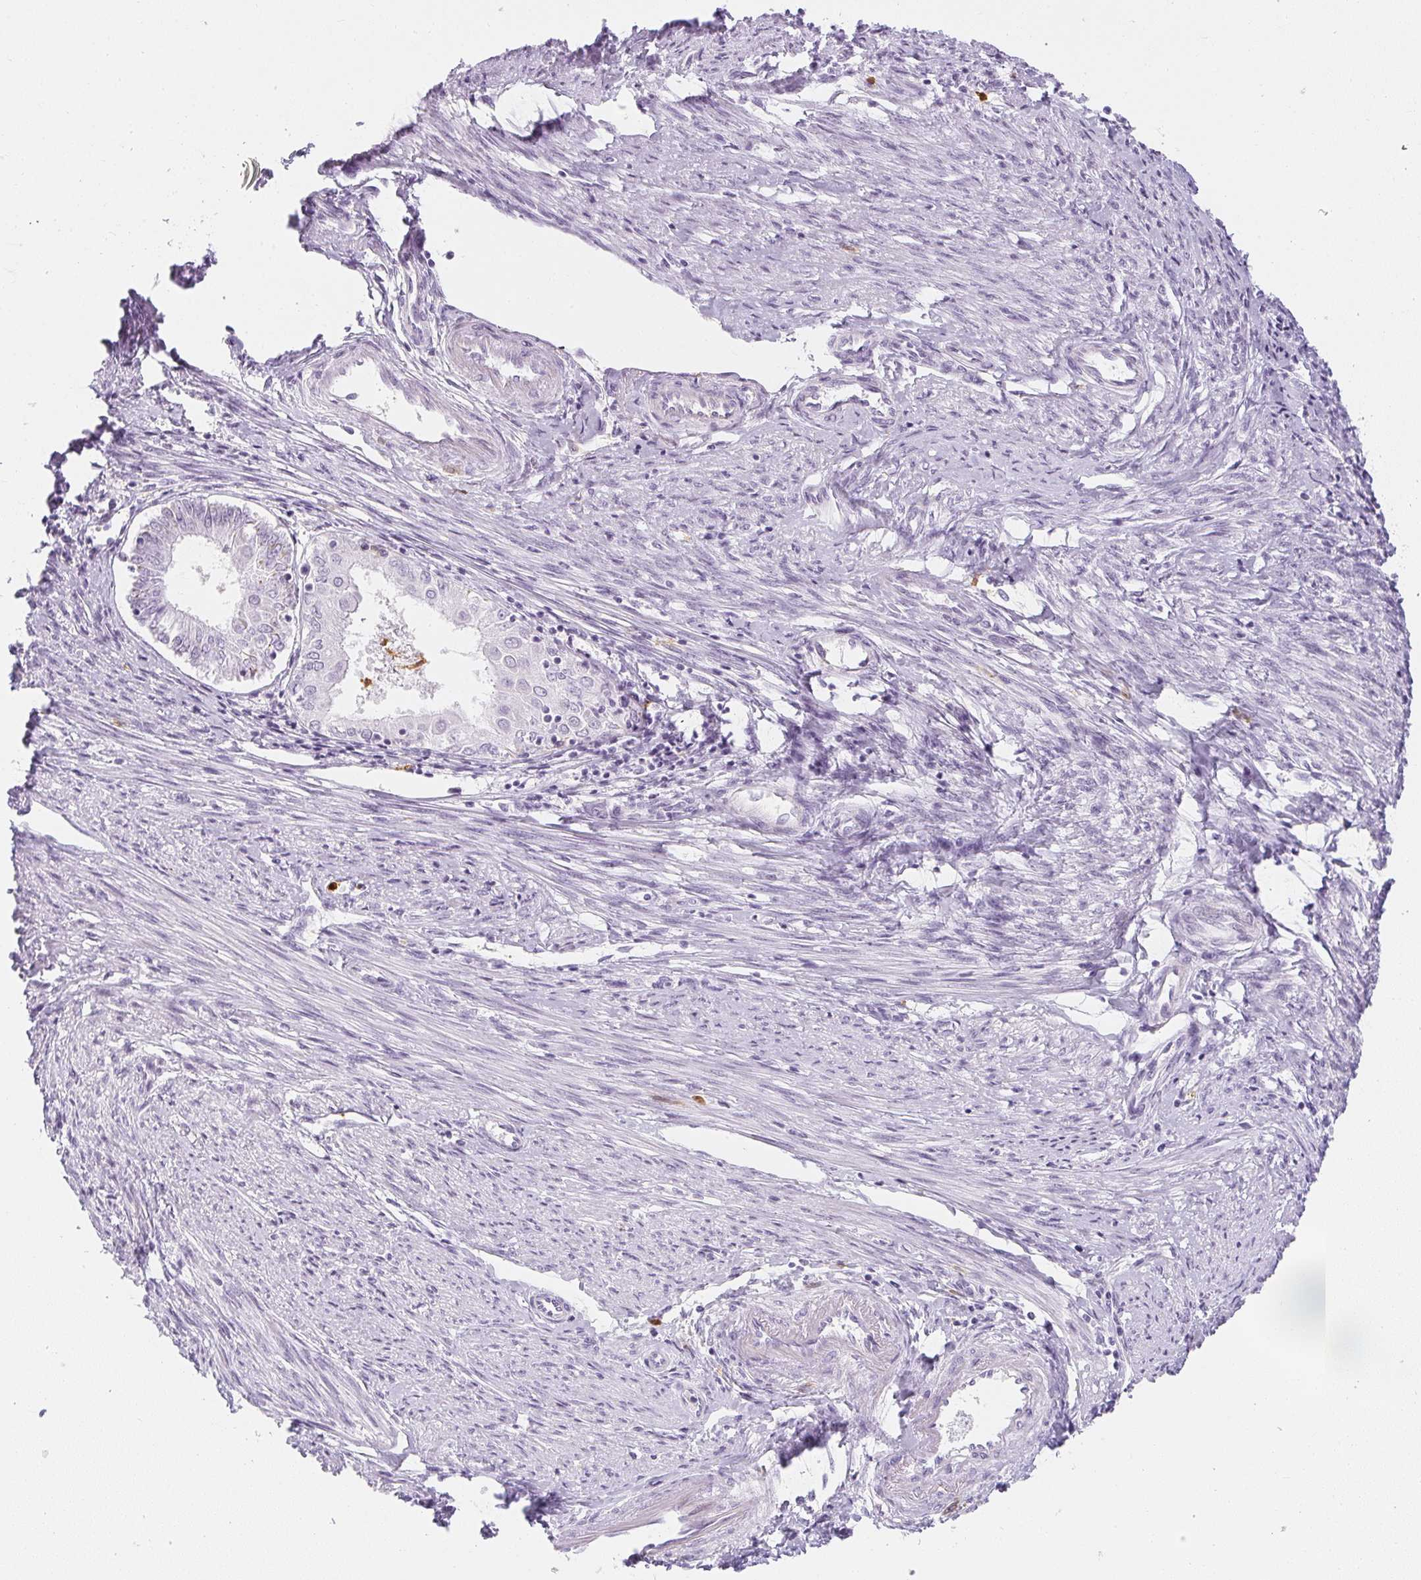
{"staining": {"intensity": "negative", "quantity": "none", "location": "none"}, "tissue": "endometrial cancer", "cell_type": "Tumor cells", "image_type": "cancer", "snomed": [{"axis": "morphology", "description": "Adenocarcinoma, NOS"}, {"axis": "topography", "description": "Endometrium"}], "caption": "This is a micrograph of immunohistochemistry staining of endometrial cancer, which shows no staining in tumor cells.", "gene": "HK3", "patient": {"sex": "female", "age": 68}}